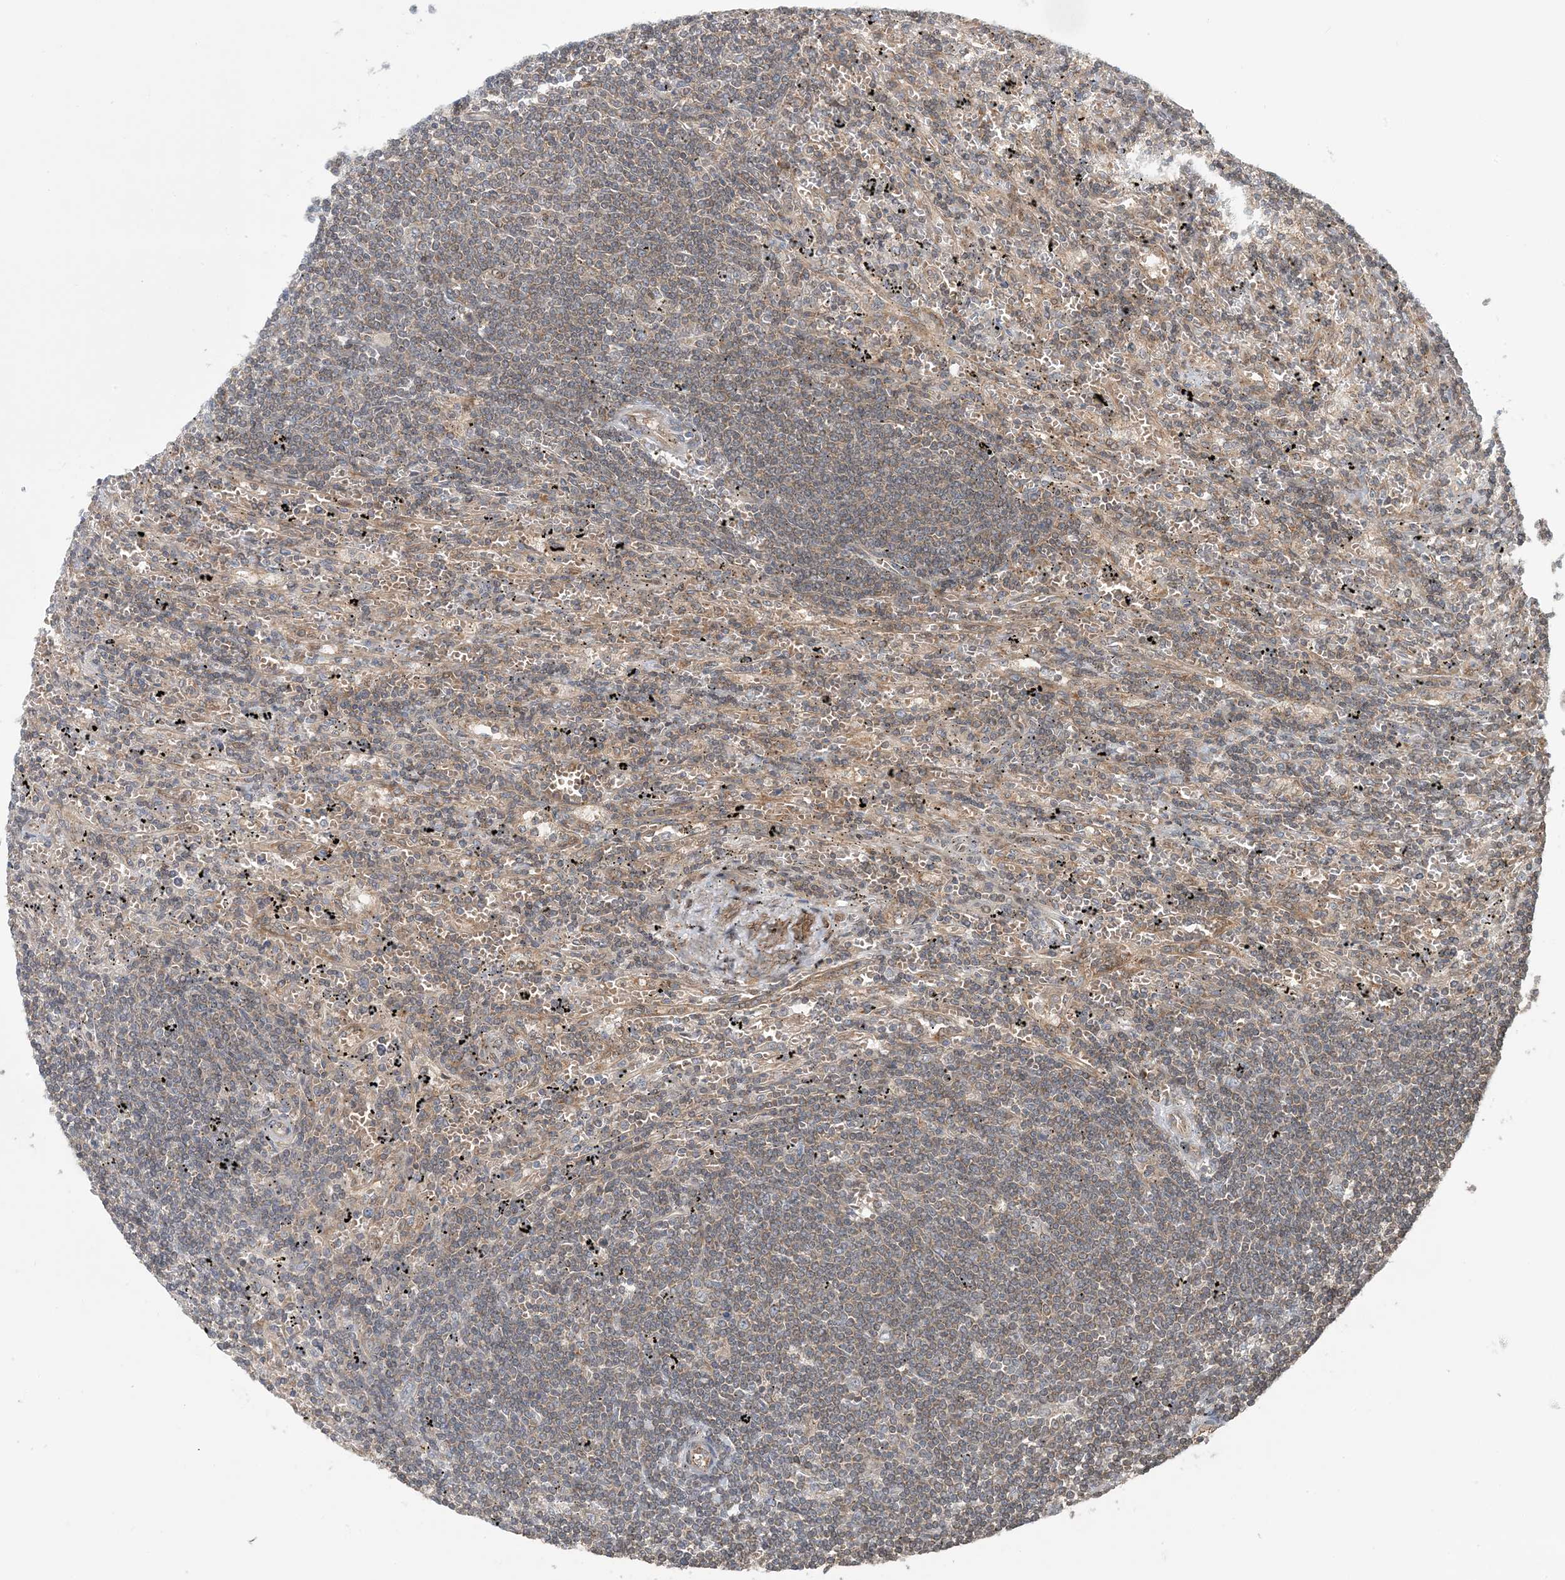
{"staining": {"intensity": "weak", "quantity": ">75%", "location": "cytoplasmic/membranous"}, "tissue": "lymphoma", "cell_type": "Tumor cells", "image_type": "cancer", "snomed": [{"axis": "morphology", "description": "Malignant lymphoma, non-Hodgkin's type, Low grade"}, {"axis": "topography", "description": "Spleen"}], "caption": "DAB (3,3'-diaminobenzidine) immunohistochemical staining of low-grade malignant lymphoma, non-Hodgkin's type displays weak cytoplasmic/membranous protein expression in about >75% of tumor cells.", "gene": "ATP13A2", "patient": {"sex": "male", "age": 76}}